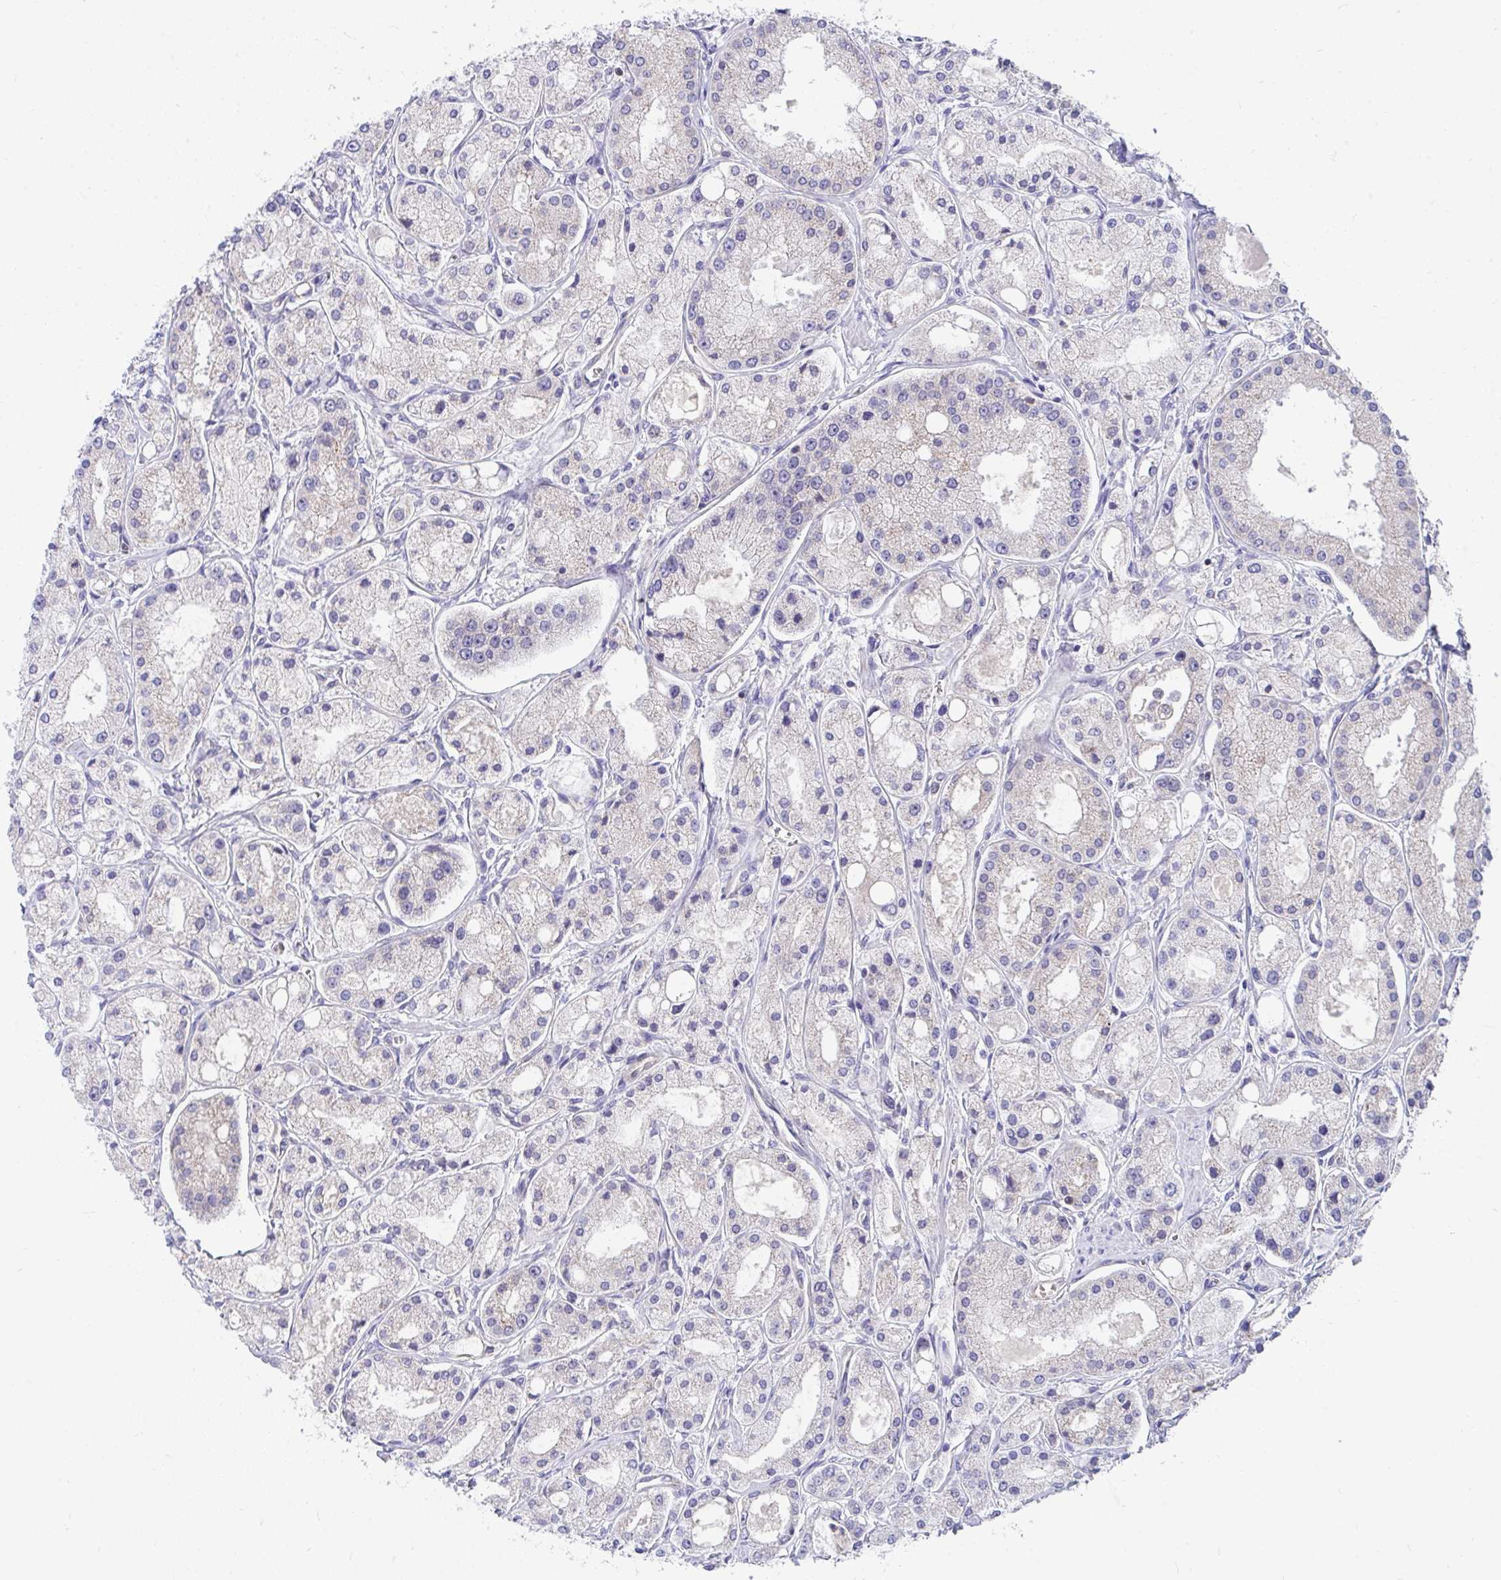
{"staining": {"intensity": "negative", "quantity": "none", "location": "none"}, "tissue": "prostate cancer", "cell_type": "Tumor cells", "image_type": "cancer", "snomed": [{"axis": "morphology", "description": "Adenocarcinoma, High grade"}, {"axis": "topography", "description": "Prostate"}], "caption": "Immunohistochemistry image of human prostate cancer stained for a protein (brown), which demonstrates no expression in tumor cells.", "gene": "FHIP1B", "patient": {"sex": "male", "age": 66}}